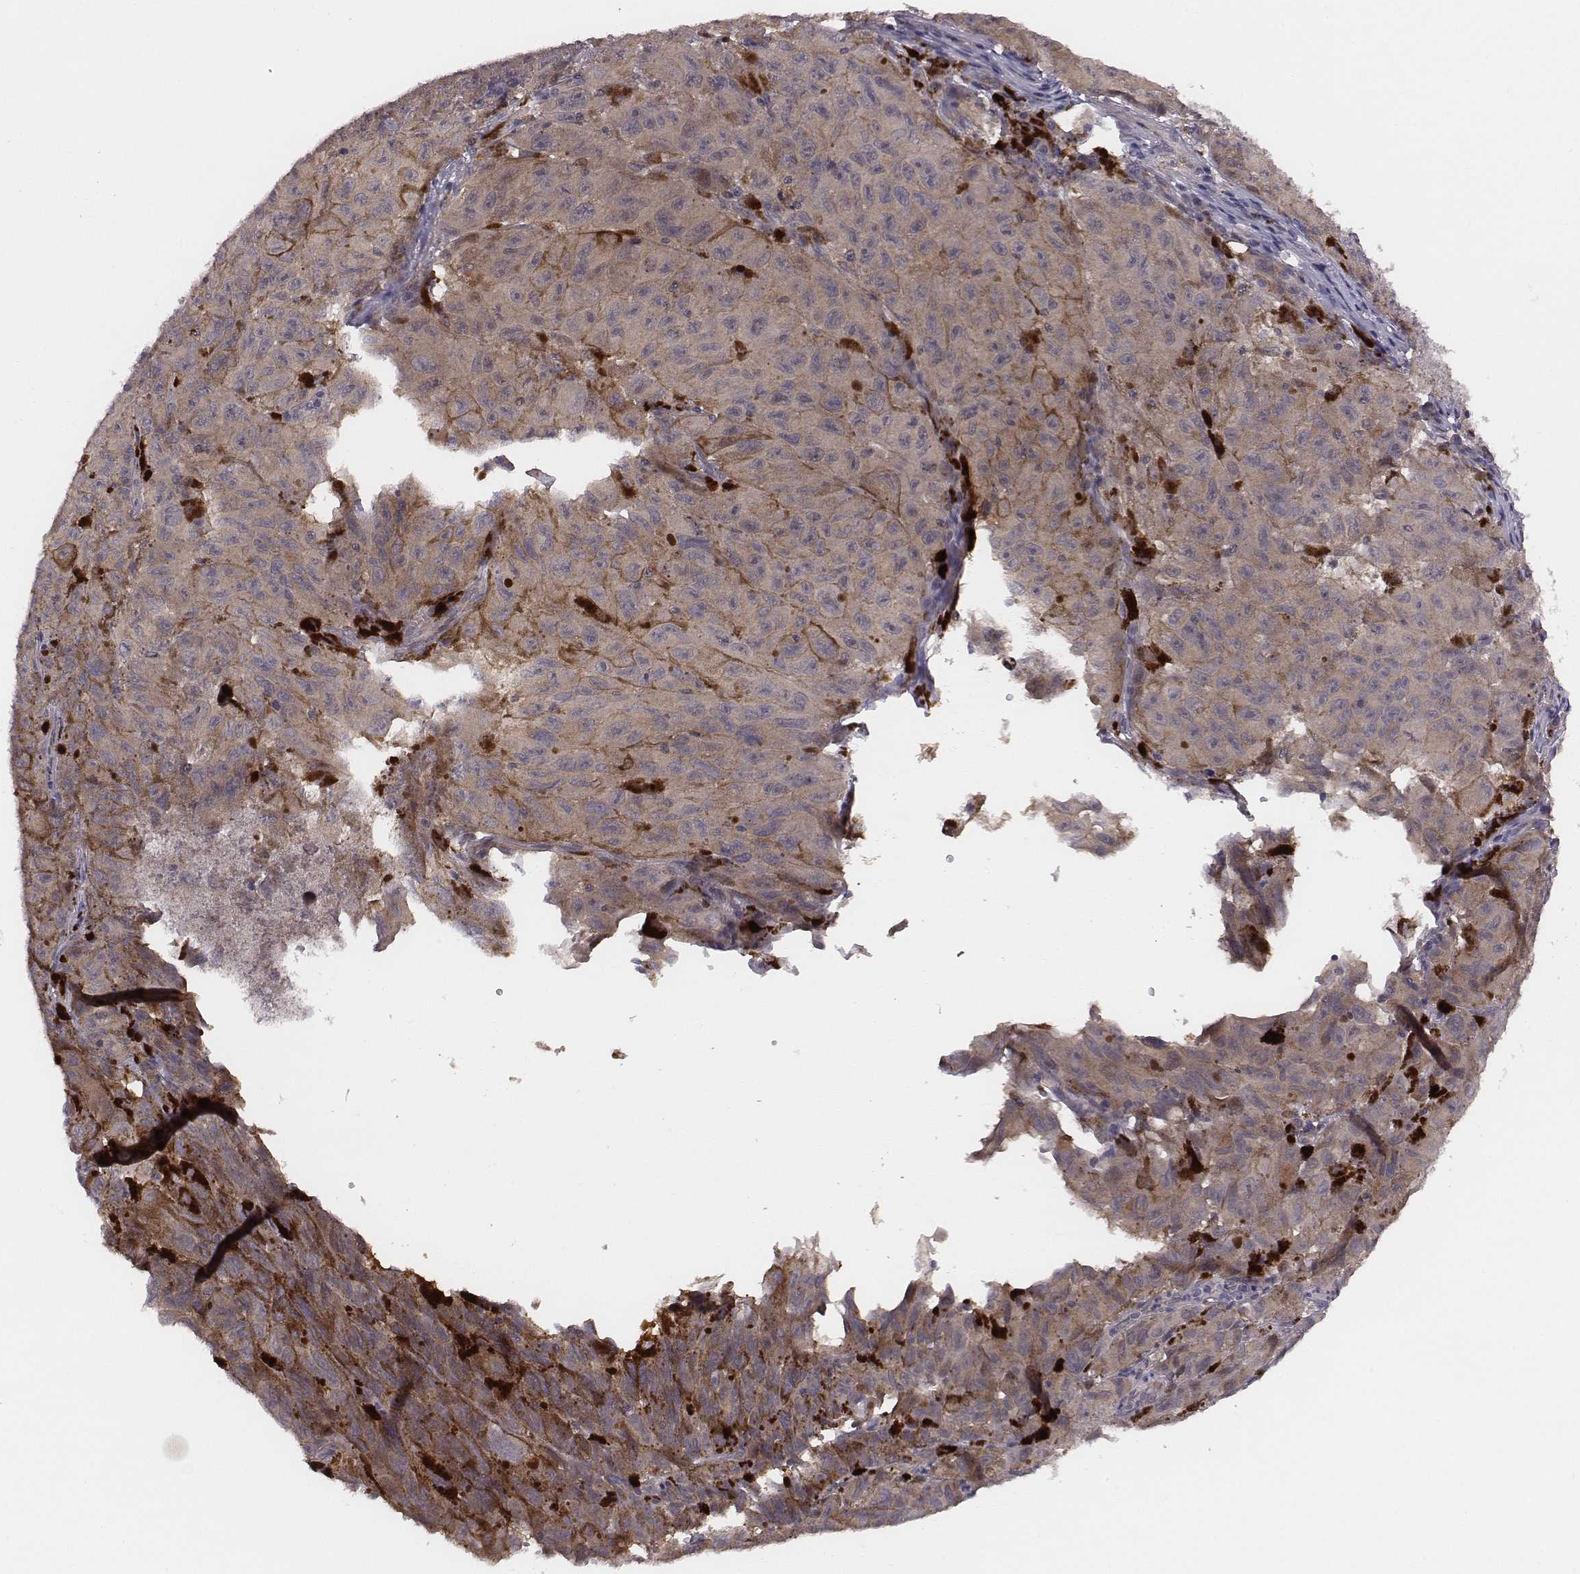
{"staining": {"intensity": "weak", "quantity": ">75%", "location": "cytoplasmic/membranous"}, "tissue": "melanoma", "cell_type": "Tumor cells", "image_type": "cancer", "snomed": [{"axis": "morphology", "description": "Malignant melanoma, NOS"}, {"axis": "topography", "description": "Vulva, labia, clitoris and Bartholin´s gland, NO"}], "caption": "Tumor cells demonstrate weak cytoplasmic/membranous positivity in about >75% of cells in malignant melanoma.", "gene": "SMURF2", "patient": {"sex": "female", "age": 75}}